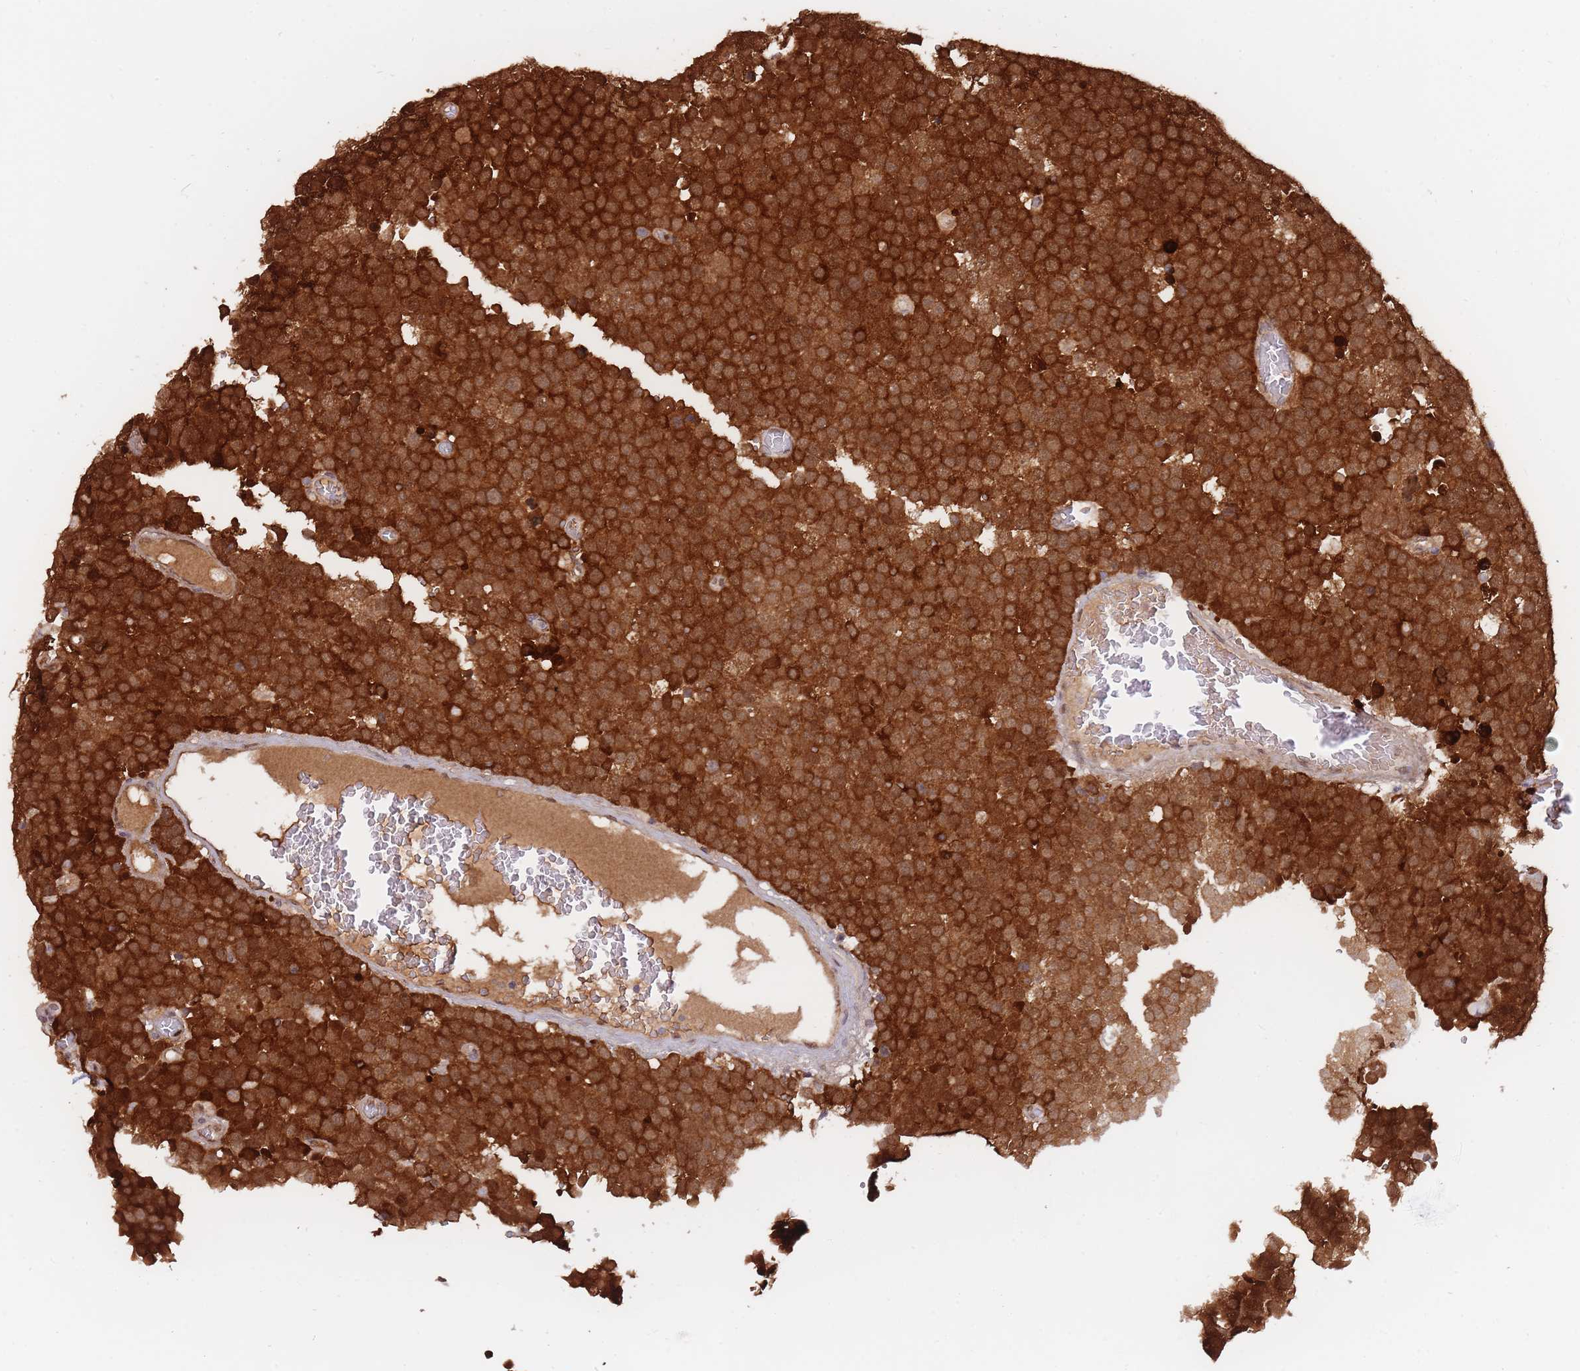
{"staining": {"intensity": "strong", "quantity": ">75%", "location": "cytoplasmic/membranous"}, "tissue": "testis cancer", "cell_type": "Tumor cells", "image_type": "cancer", "snomed": [{"axis": "morphology", "description": "Normal tissue, NOS"}, {"axis": "morphology", "description": "Seminoma, NOS"}, {"axis": "topography", "description": "Testis"}], "caption": "Tumor cells reveal strong cytoplasmic/membranous staining in approximately >75% of cells in seminoma (testis).", "gene": "NSFL1C", "patient": {"sex": "male", "age": 71}}